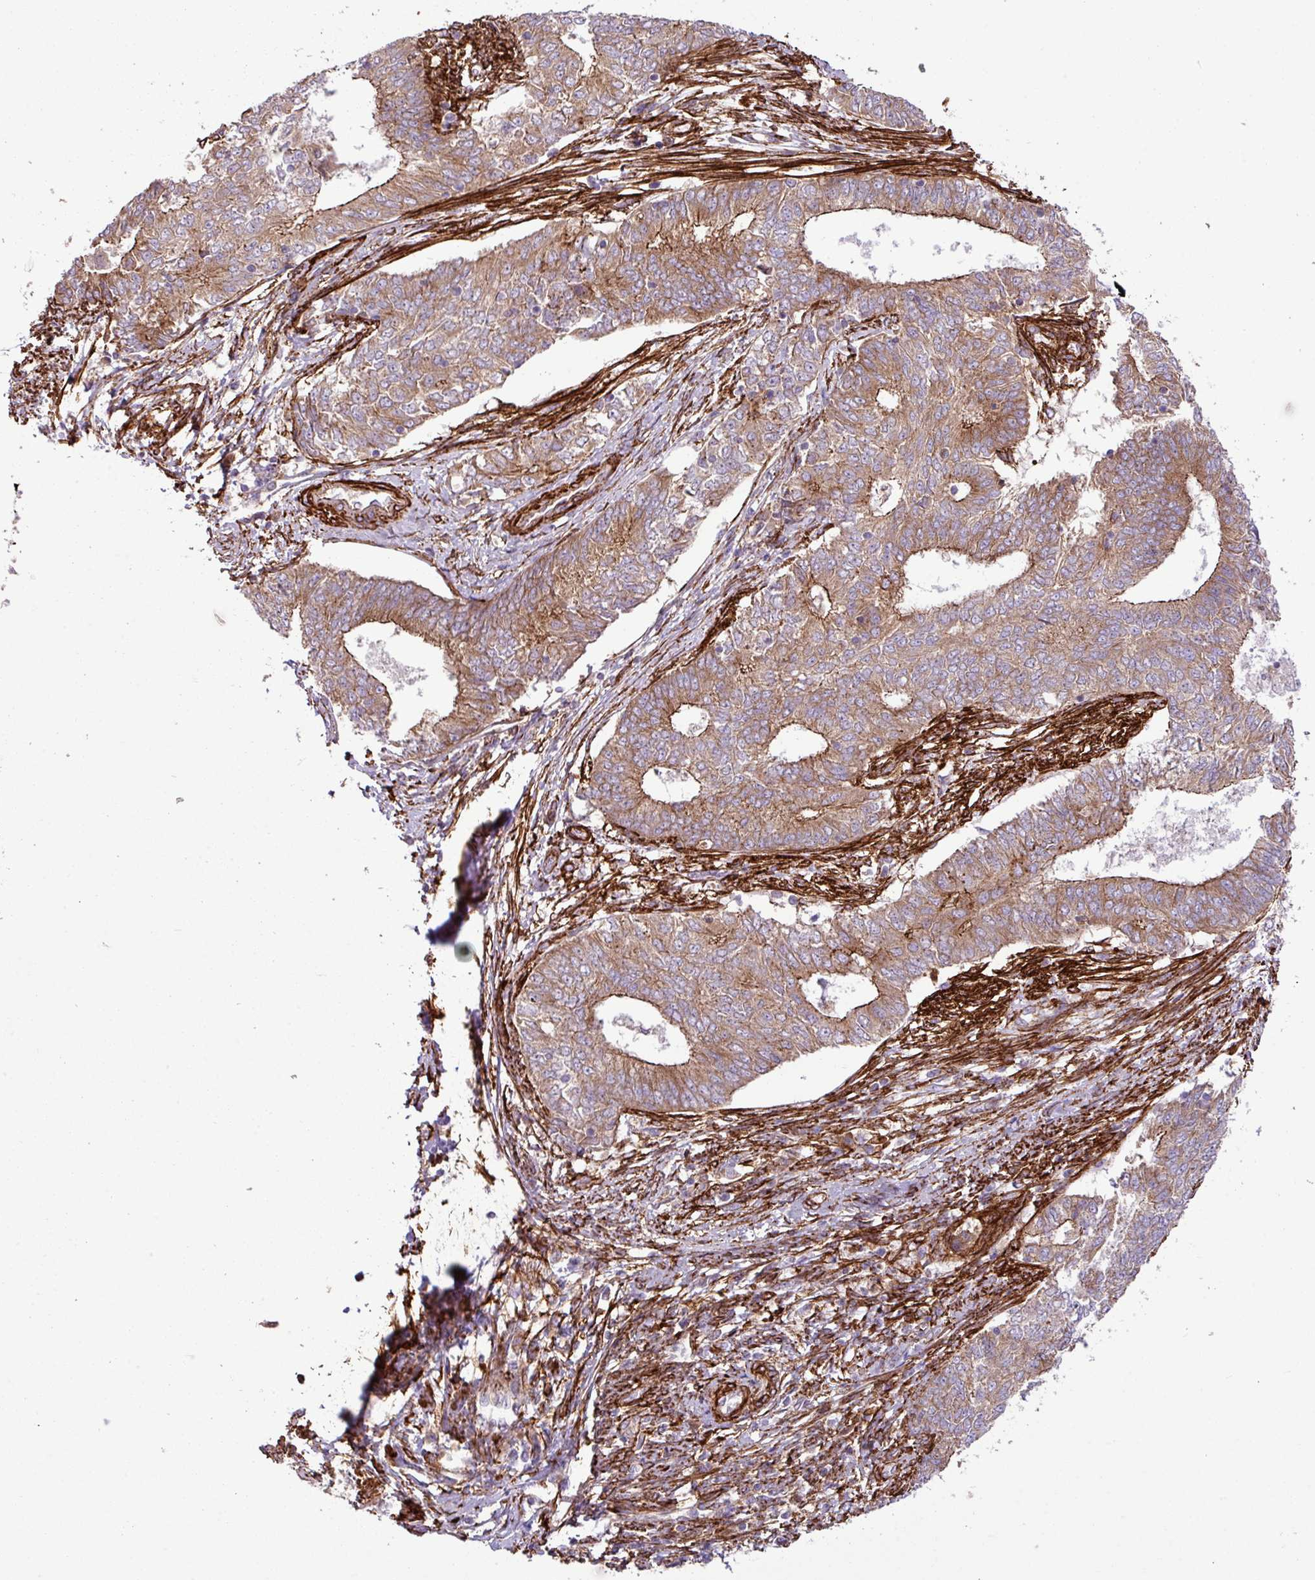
{"staining": {"intensity": "moderate", "quantity": ">75%", "location": "cytoplasmic/membranous"}, "tissue": "endometrial cancer", "cell_type": "Tumor cells", "image_type": "cancer", "snomed": [{"axis": "morphology", "description": "Adenocarcinoma, NOS"}, {"axis": "topography", "description": "Endometrium"}], "caption": "Immunohistochemistry of human endometrial adenocarcinoma demonstrates medium levels of moderate cytoplasmic/membranous staining in approximately >75% of tumor cells.", "gene": "FAM47E", "patient": {"sex": "female", "age": 62}}